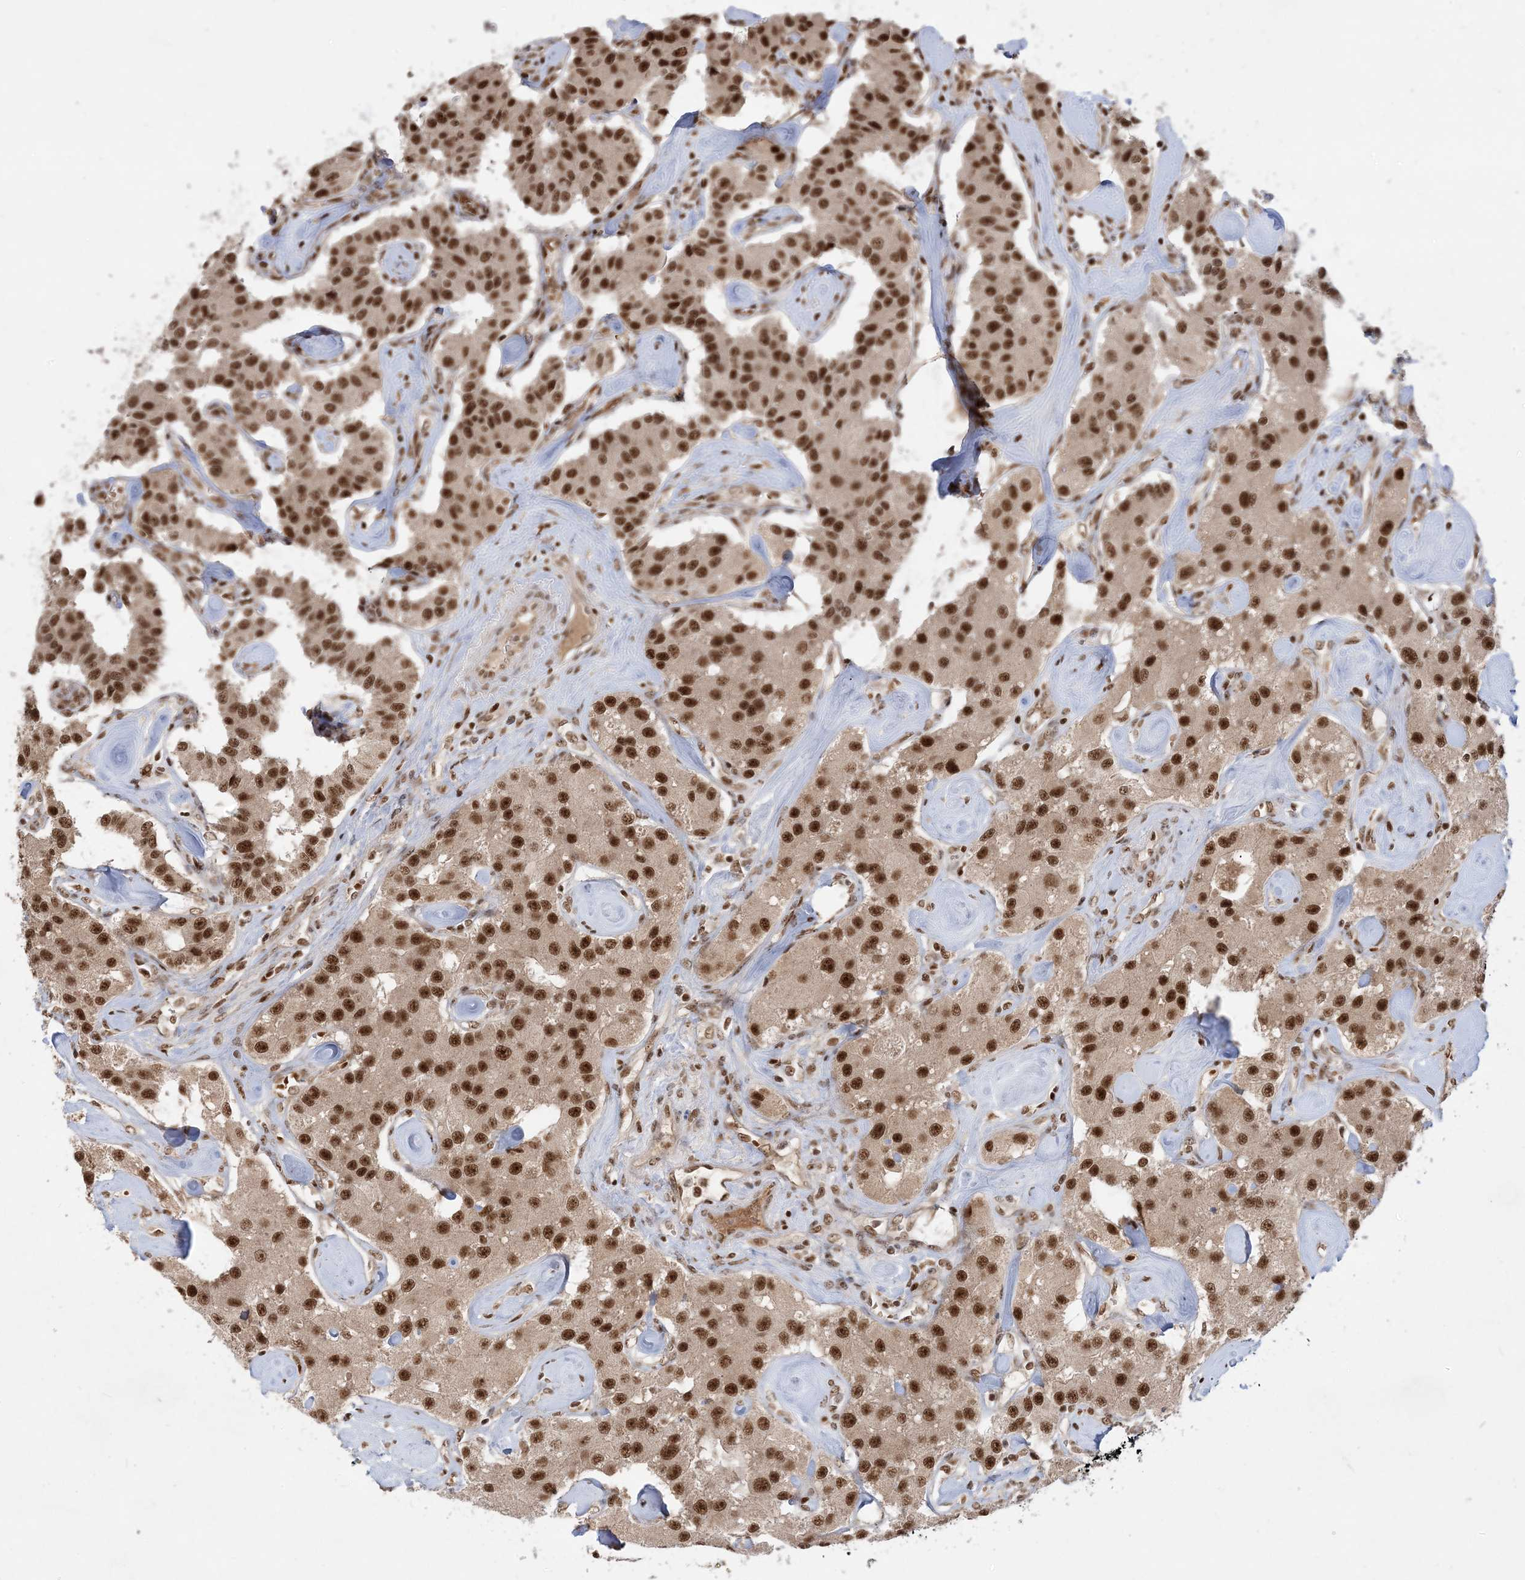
{"staining": {"intensity": "strong", "quantity": ">75%", "location": "nuclear"}, "tissue": "carcinoid", "cell_type": "Tumor cells", "image_type": "cancer", "snomed": [{"axis": "morphology", "description": "Carcinoid, malignant, NOS"}, {"axis": "topography", "description": "Pancreas"}], "caption": "Protein analysis of carcinoid (malignant) tissue shows strong nuclear expression in approximately >75% of tumor cells.", "gene": "PPIL2", "patient": {"sex": "male", "age": 41}}